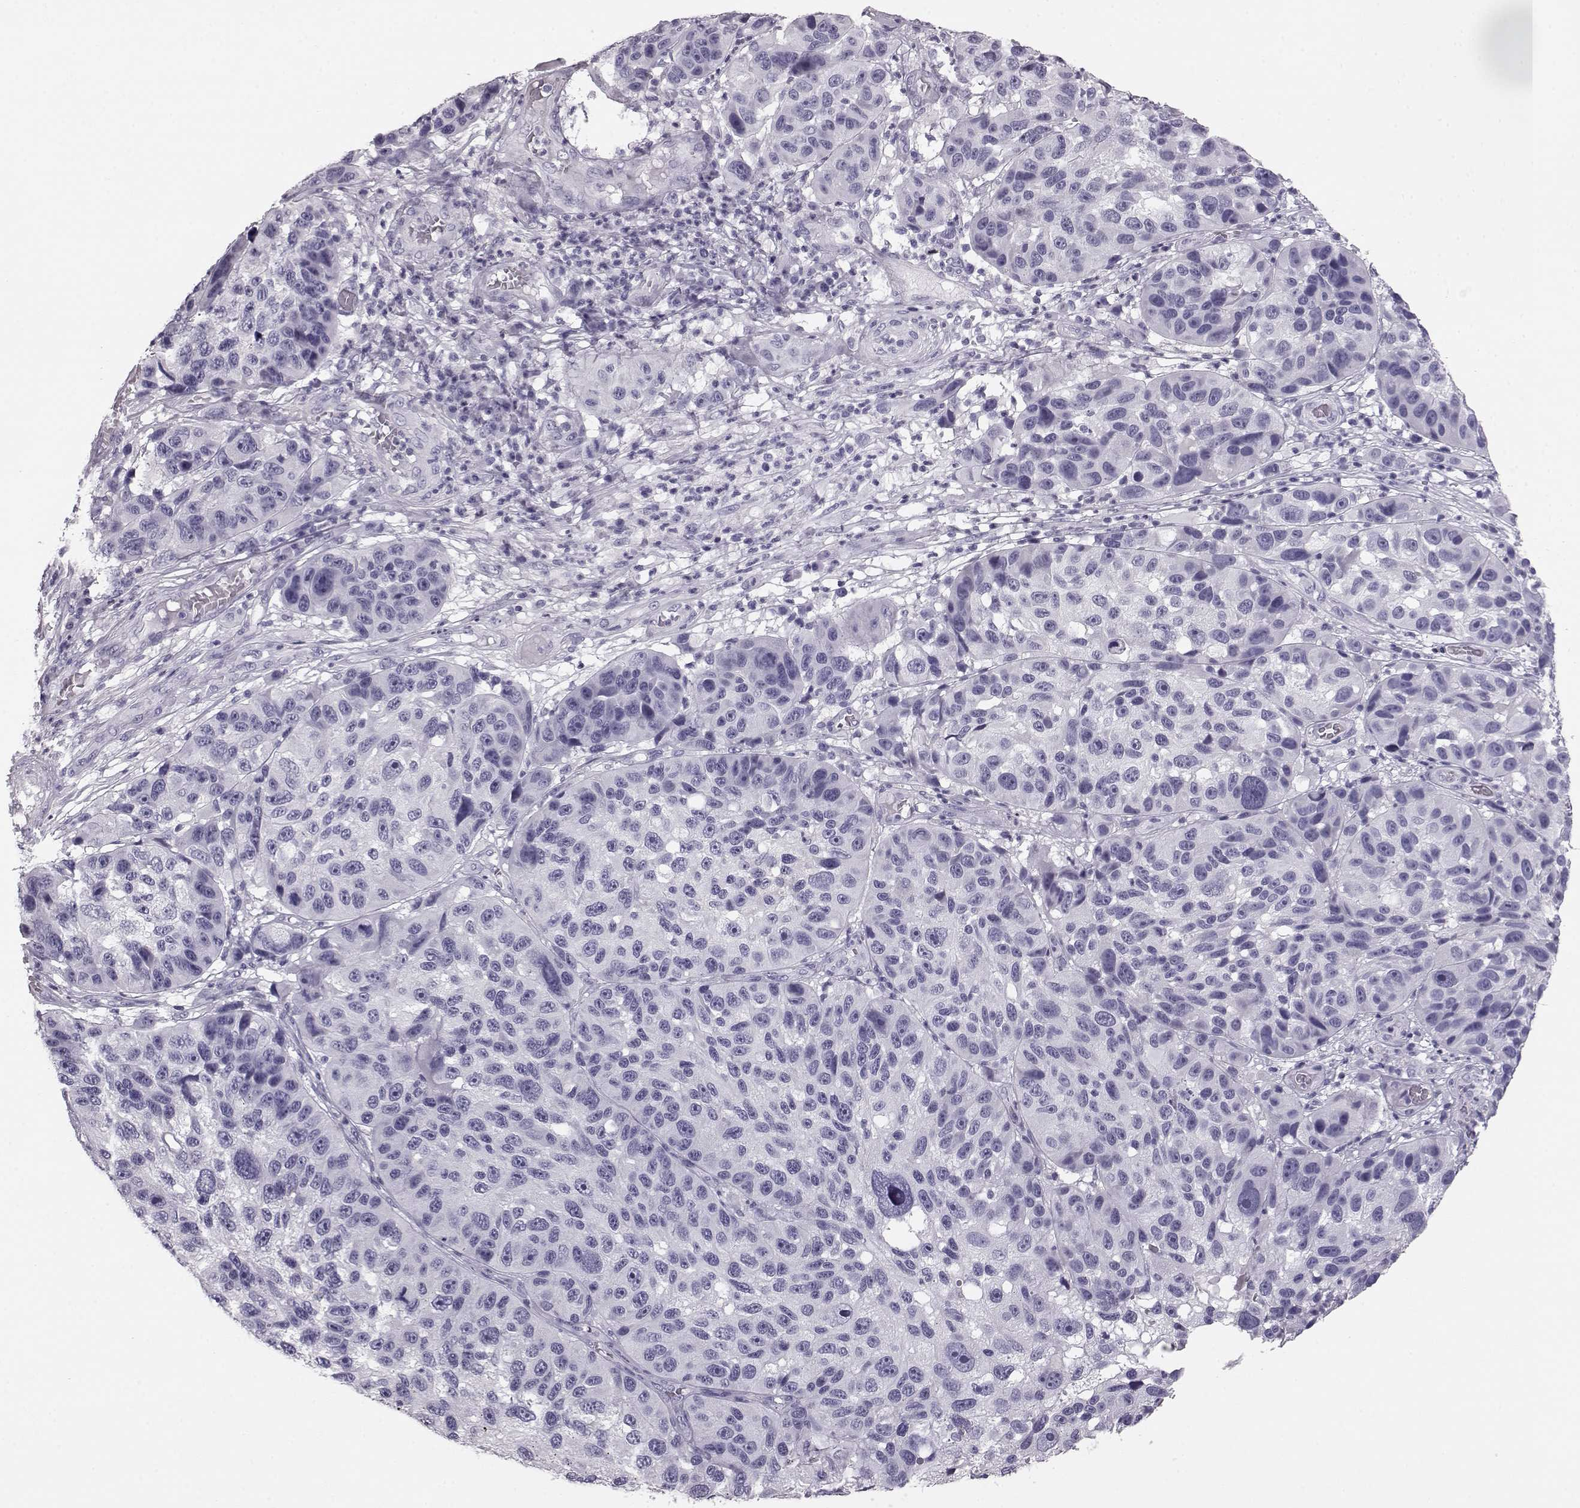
{"staining": {"intensity": "negative", "quantity": "none", "location": "none"}, "tissue": "melanoma", "cell_type": "Tumor cells", "image_type": "cancer", "snomed": [{"axis": "morphology", "description": "Malignant melanoma, NOS"}, {"axis": "topography", "description": "Skin"}], "caption": "Human melanoma stained for a protein using IHC exhibits no expression in tumor cells.", "gene": "BFSP2", "patient": {"sex": "male", "age": 53}}